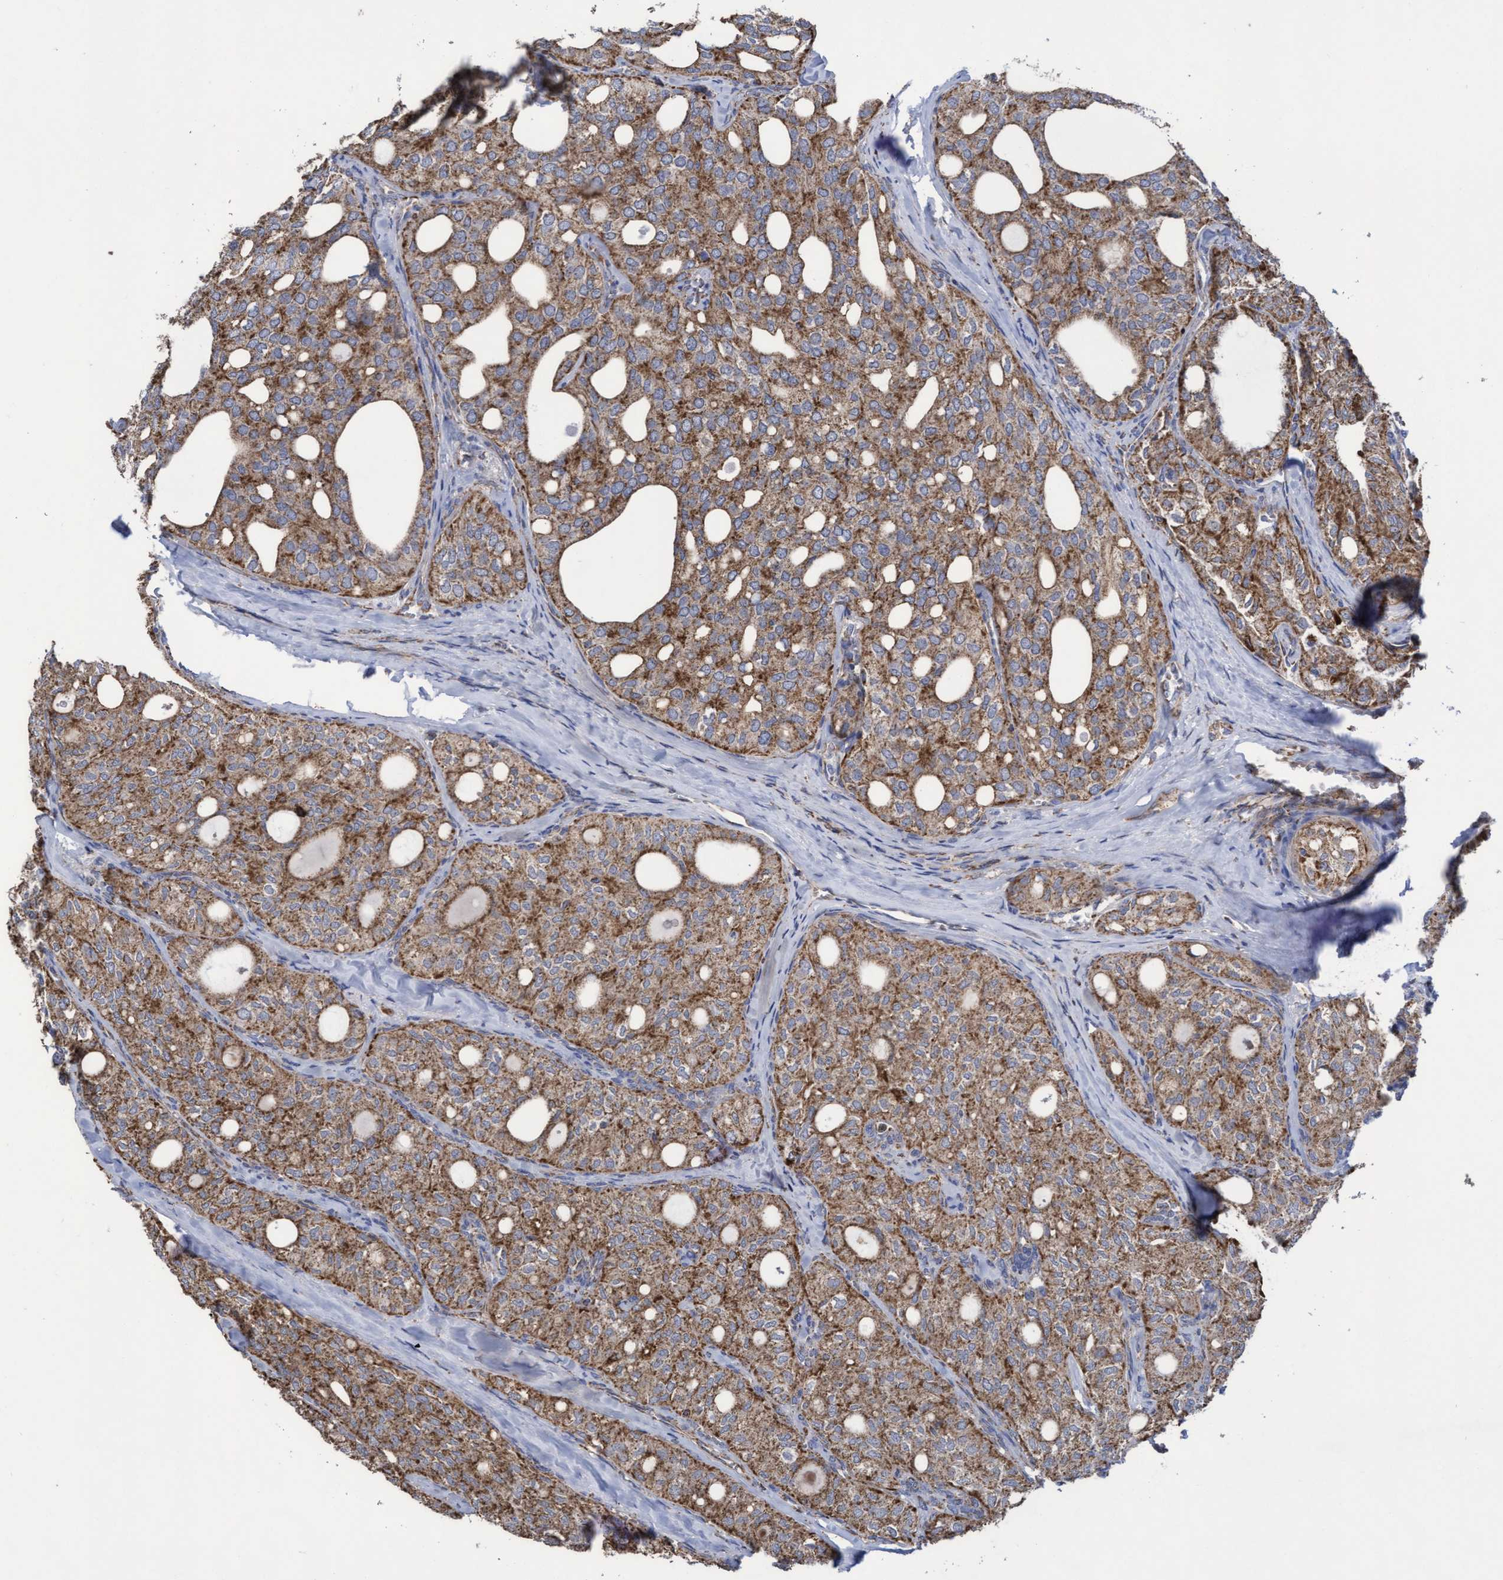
{"staining": {"intensity": "moderate", "quantity": ">75%", "location": "cytoplasmic/membranous"}, "tissue": "thyroid cancer", "cell_type": "Tumor cells", "image_type": "cancer", "snomed": [{"axis": "morphology", "description": "Follicular adenoma carcinoma, NOS"}, {"axis": "topography", "description": "Thyroid gland"}], "caption": "A brown stain labels moderate cytoplasmic/membranous expression of a protein in thyroid follicular adenoma carcinoma tumor cells.", "gene": "COBL", "patient": {"sex": "male", "age": 75}}